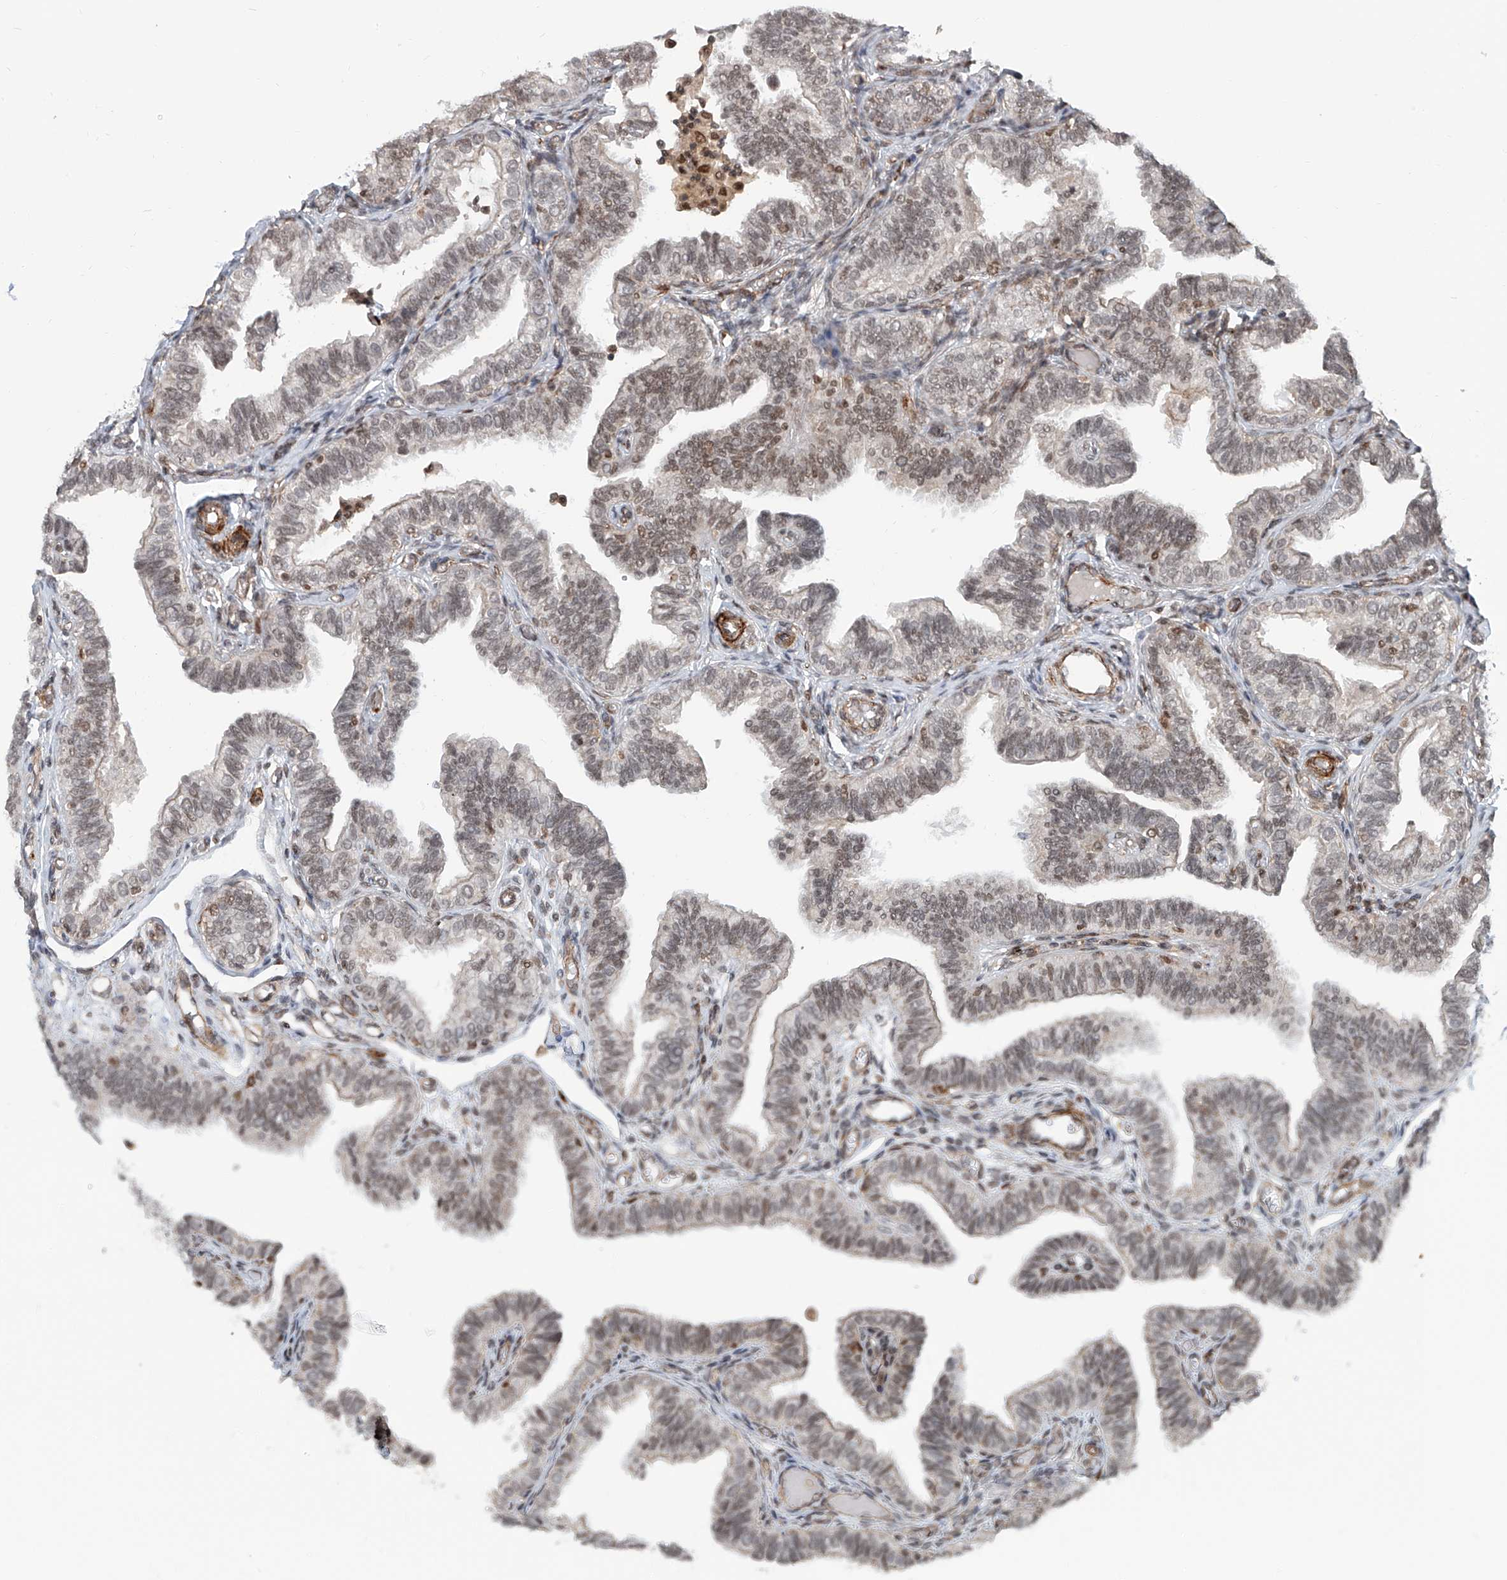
{"staining": {"intensity": "moderate", "quantity": "25%-75%", "location": "cytoplasmic/membranous,nuclear"}, "tissue": "fallopian tube", "cell_type": "Glandular cells", "image_type": "normal", "snomed": [{"axis": "morphology", "description": "Normal tissue, NOS"}, {"axis": "topography", "description": "Fallopian tube"}], "caption": "High-power microscopy captured an immunohistochemistry micrograph of benign fallopian tube, revealing moderate cytoplasmic/membranous,nuclear positivity in approximately 25%-75% of glandular cells. (Stains: DAB (3,3'-diaminobenzidine) in brown, nuclei in blue, Microscopy: brightfield microscopy at high magnification).", "gene": "SDE2", "patient": {"sex": "female", "age": 39}}